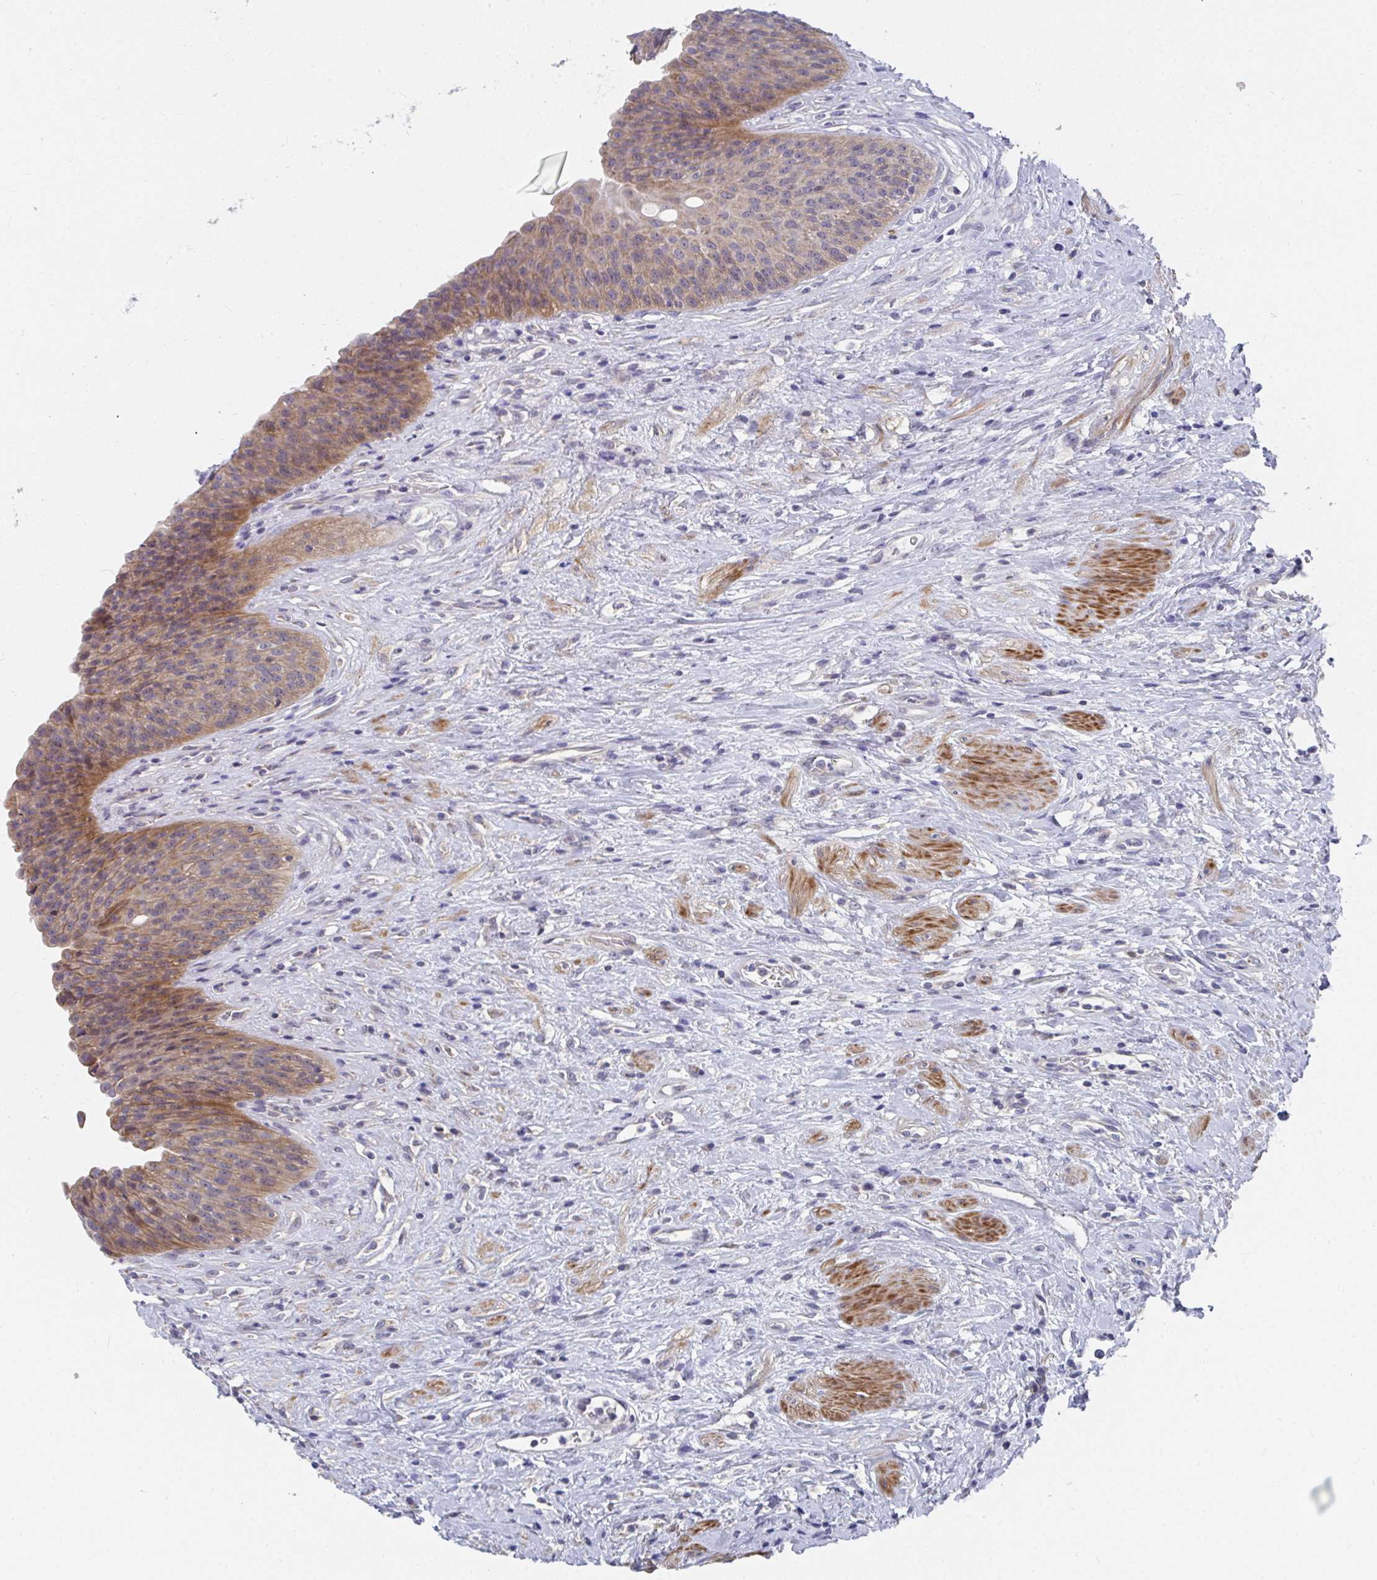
{"staining": {"intensity": "moderate", "quantity": "25%-75%", "location": "cytoplasmic/membranous"}, "tissue": "urinary bladder", "cell_type": "Urothelial cells", "image_type": "normal", "snomed": [{"axis": "morphology", "description": "Normal tissue, NOS"}, {"axis": "topography", "description": "Urinary bladder"}], "caption": "Protein staining of benign urinary bladder reveals moderate cytoplasmic/membranous staining in about 25%-75% of urothelial cells. (IHC, brightfield microscopy, high magnification).", "gene": "ATP5F1C", "patient": {"sex": "female", "age": 56}}